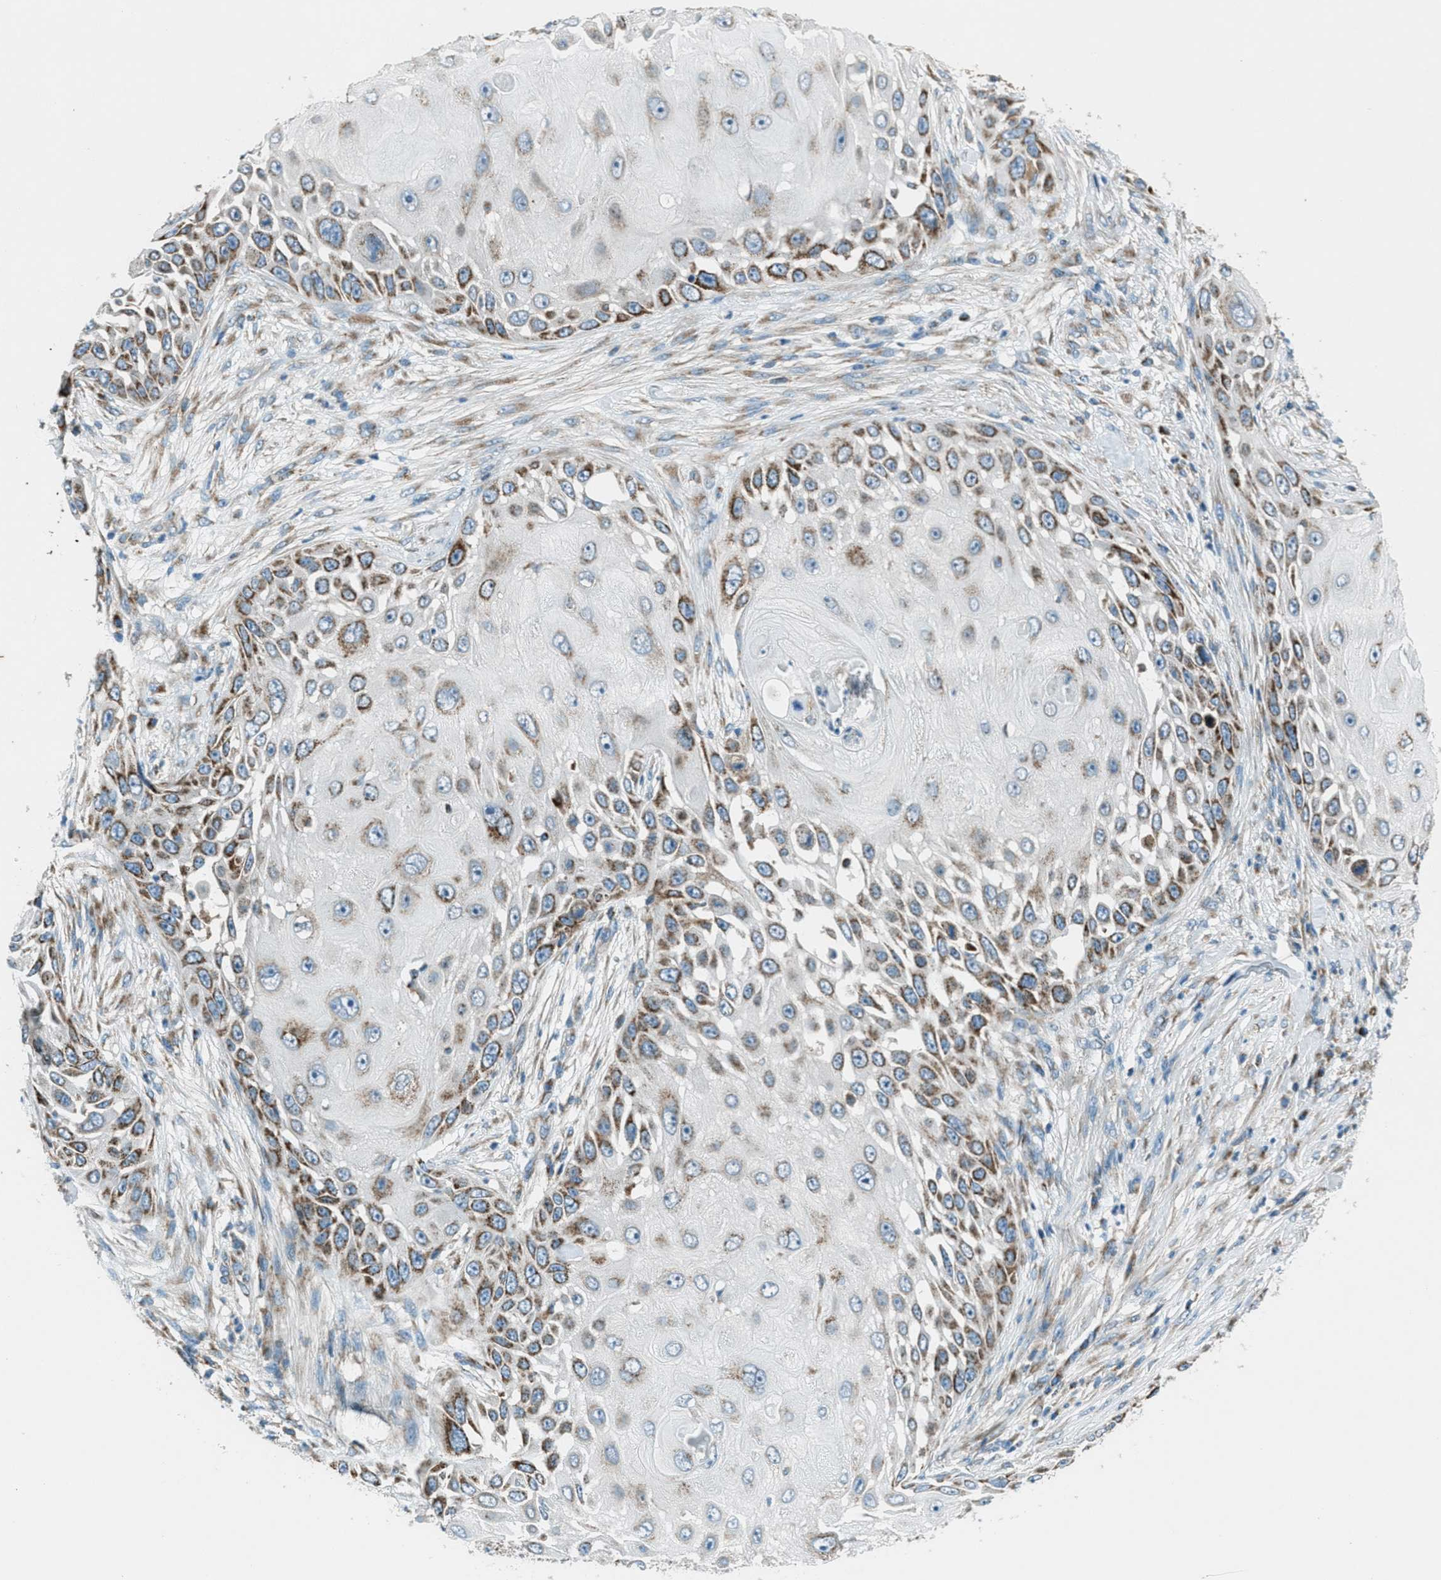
{"staining": {"intensity": "strong", "quantity": ">75%", "location": "cytoplasmic/membranous"}, "tissue": "skin cancer", "cell_type": "Tumor cells", "image_type": "cancer", "snomed": [{"axis": "morphology", "description": "Squamous cell carcinoma, NOS"}, {"axis": "topography", "description": "Skin"}], "caption": "Skin cancer (squamous cell carcinoma) stained with DAB immunohistochemistry shows high levels of strong cytoplasmic/membranous expression in approximately >75% of tumor cells. The staining was performed using DAB (3,3'-diaminobenzidine), with brown indicating positive protein expression. Nuclei are stained blue with hematoxylin.", "gene": "BCKDK", "patient": {"sex": "female", "age": 44}}